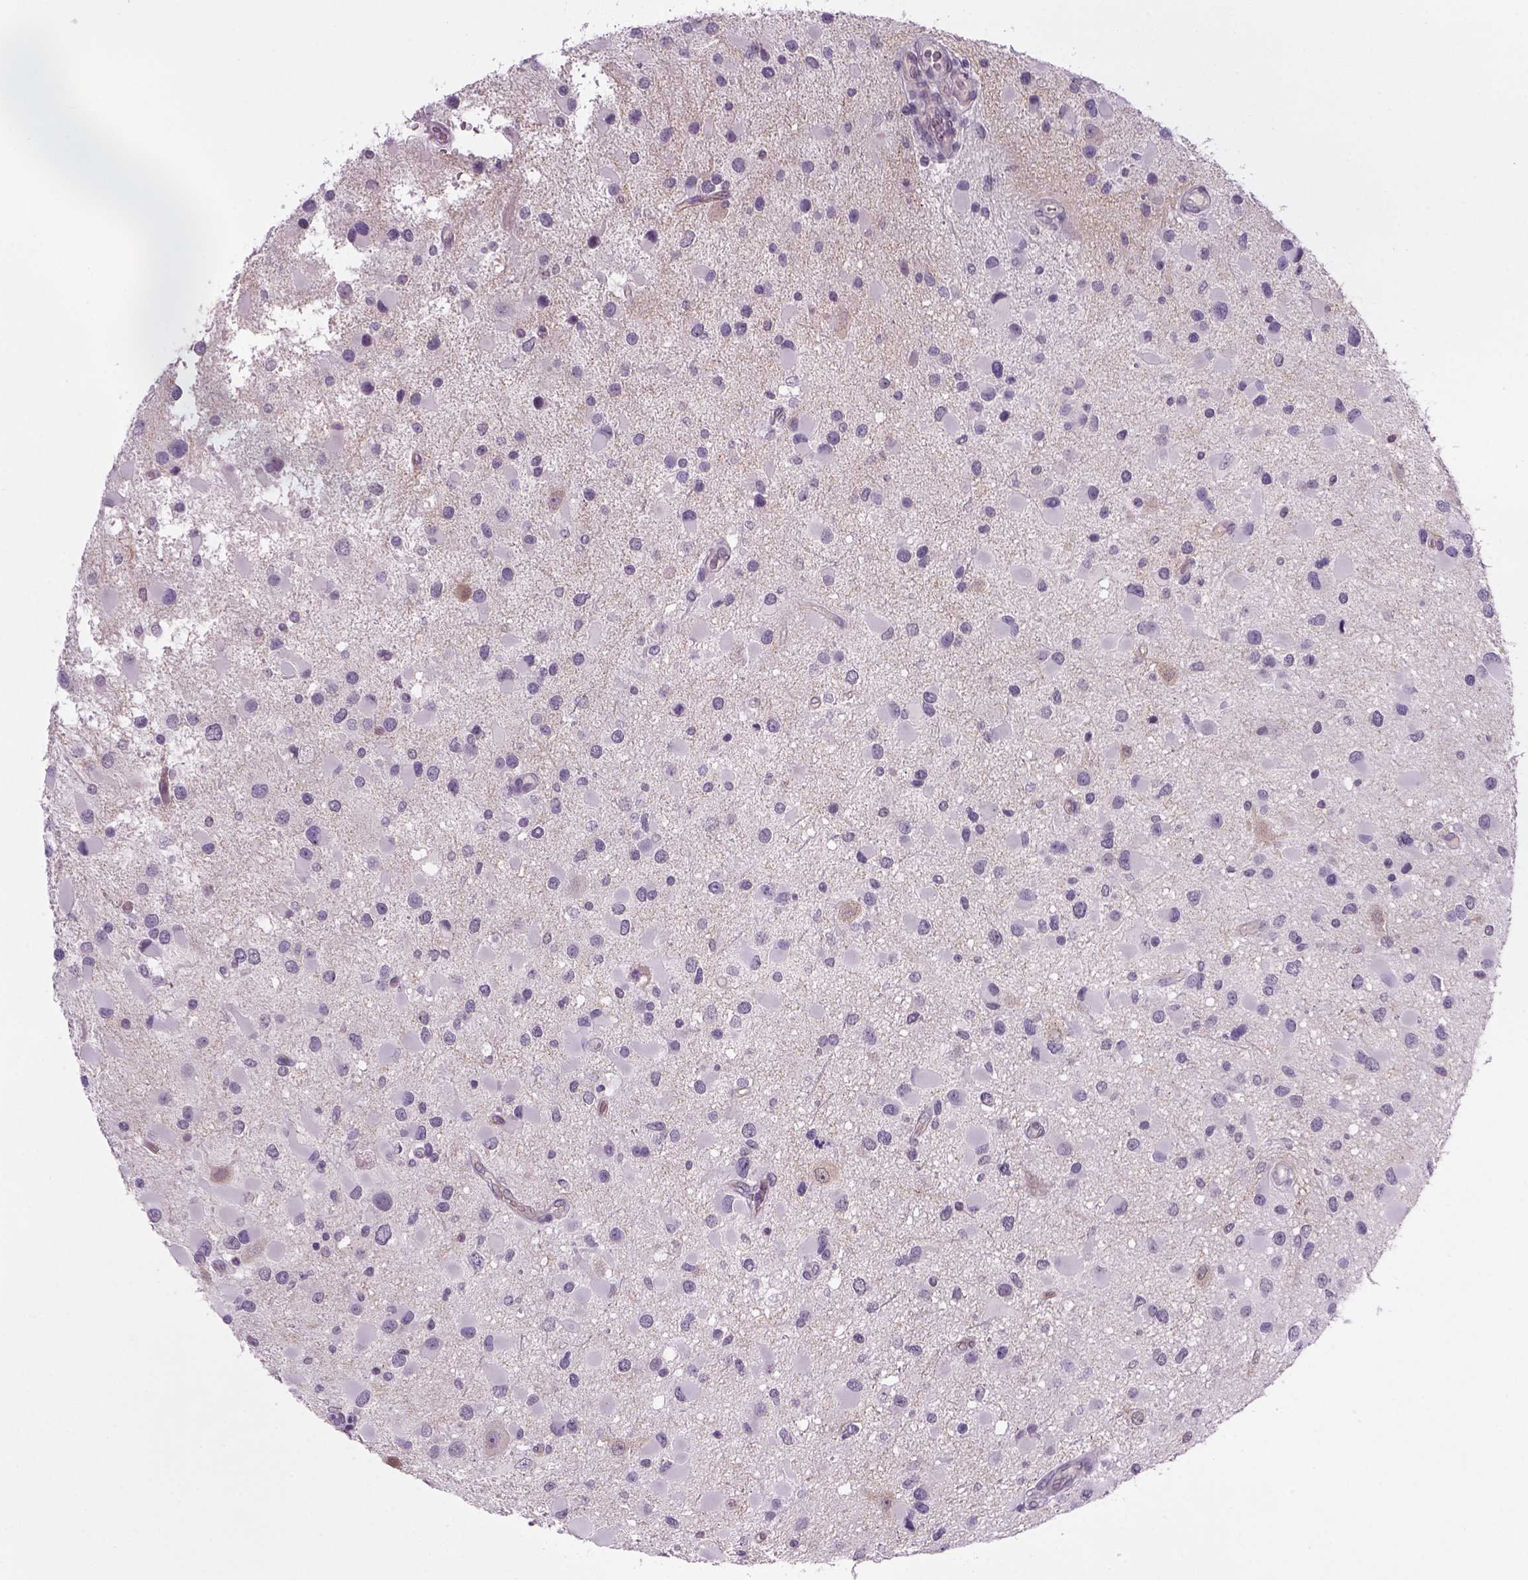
{"staining": {"intensity": "negative", "quantity": "none", "location": "none"}, "tissue": "glioma", "cell_type": "Tumor cells", "image_type": "cancer", "snomed": [{"axis": "morphology", "description": "Glioma, malignant, Low grade"}, {"axis": "topography", "description": "Brain"}], "caption": "A high-resolution histopathology image shows immunohistochemistry (IHC) staining of low-grade glioma (malignant), which exhibits no significant staining in tumor cells.", "gene": "PRRT1", "patient": {"sex": "female", "age": 32}}